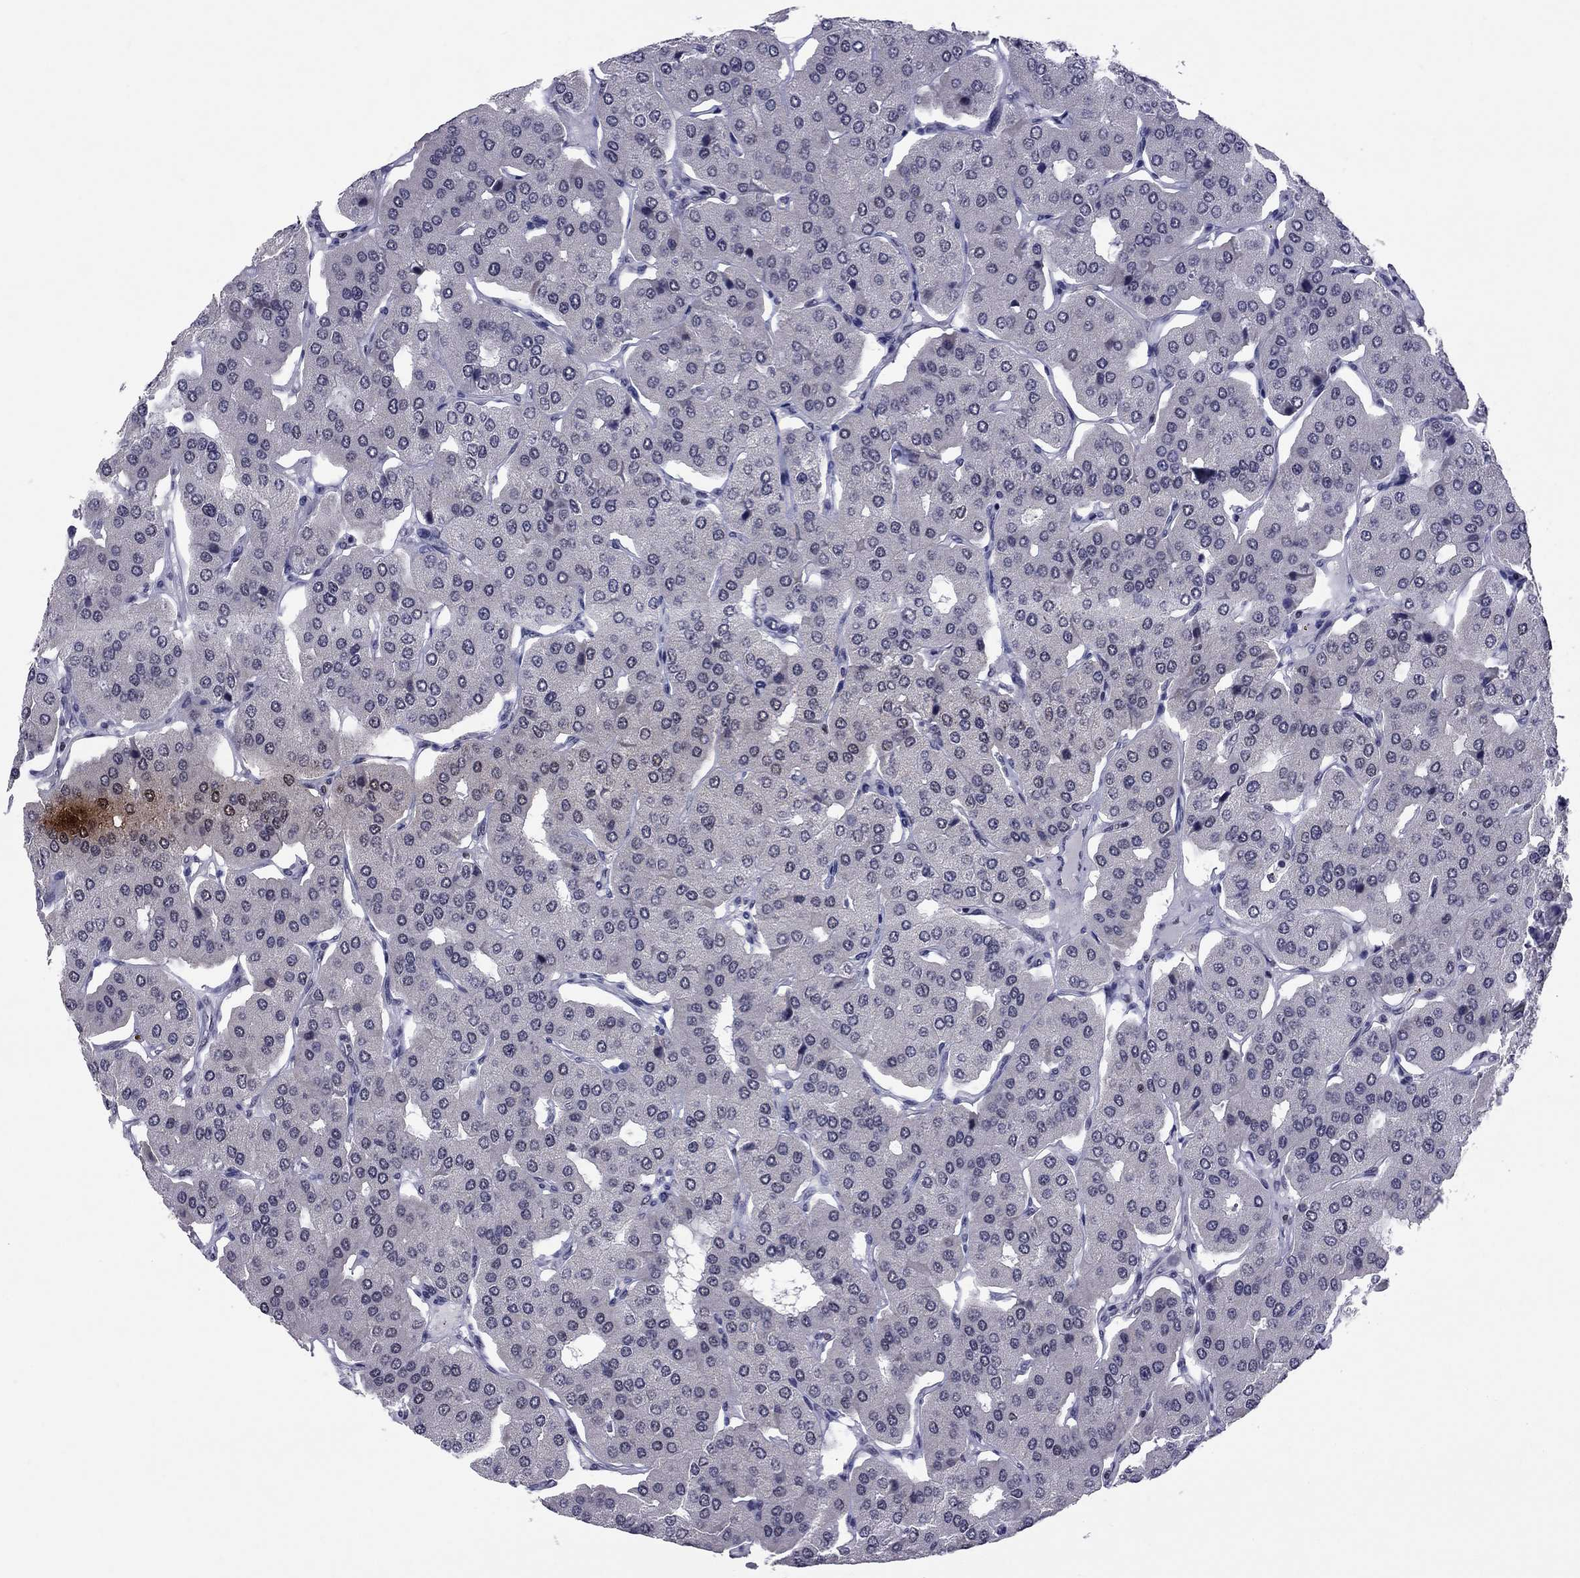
{"staining": {"intensity": "negative", "quantity": "none", "location": "none"}, "tissue": "parathyroid gland", "cell_type": "Glandular cells", "image_type": "normal", "snomed": [{"axis": "morphology", "description": "Normal tissue, NOS"}, {"axis": "morphology", "description": "Adenoma, NOS"}, {"axis": "topography", "description": "Parathyroid gland"}], "caption": "This photomicrograph is of normal parathyroid gland stained with immunohistochemistry to label a protein in brown with the nuclei are counter-stained blue. There is no expression in glandular cells.", "gene": "TAF9", "patient": {"sex": "female", "age": 86}}